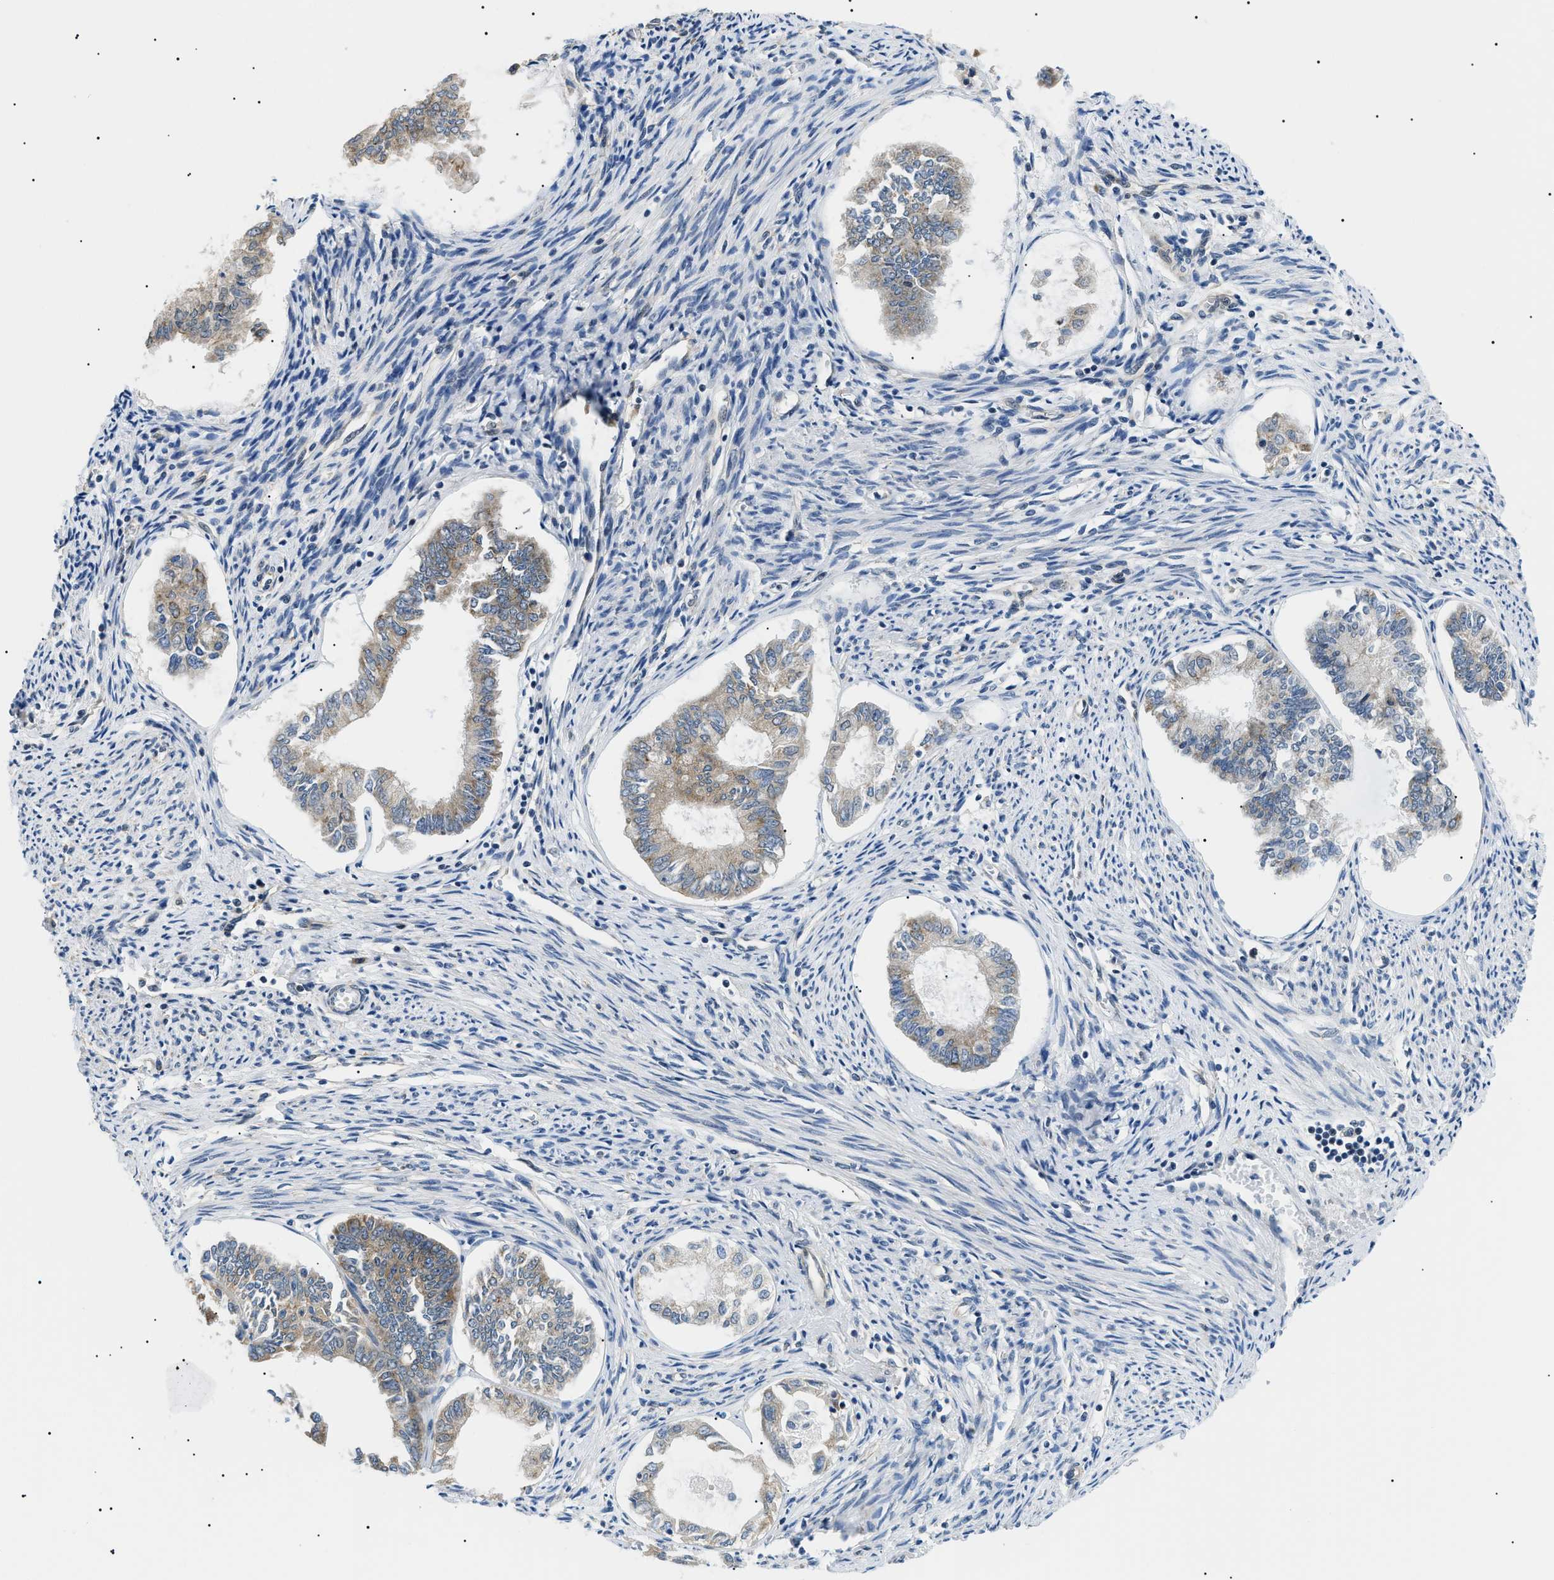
{"staining": {"intensity": "moderate", "quantity": ">75%", "location": "cytoplasmic/membranous"}, "tissue": "endometrial cancer", "cell_type": "Tumor cells", "image_type": "cancer", "snomed": [{"axis": "morphology", "description": "Adenocarcinoma, NOS"}, {"axis": "topography", "description": "Endometrium"}], "caption": "Endometrial cancer was stained to show a protein in brown. There is medium levels of moderate cytoplasmic/membranous staining in approximately >75% of tumor cells.", "gene": "CWC25", "patient": {"sex": "female", "age": 86}}